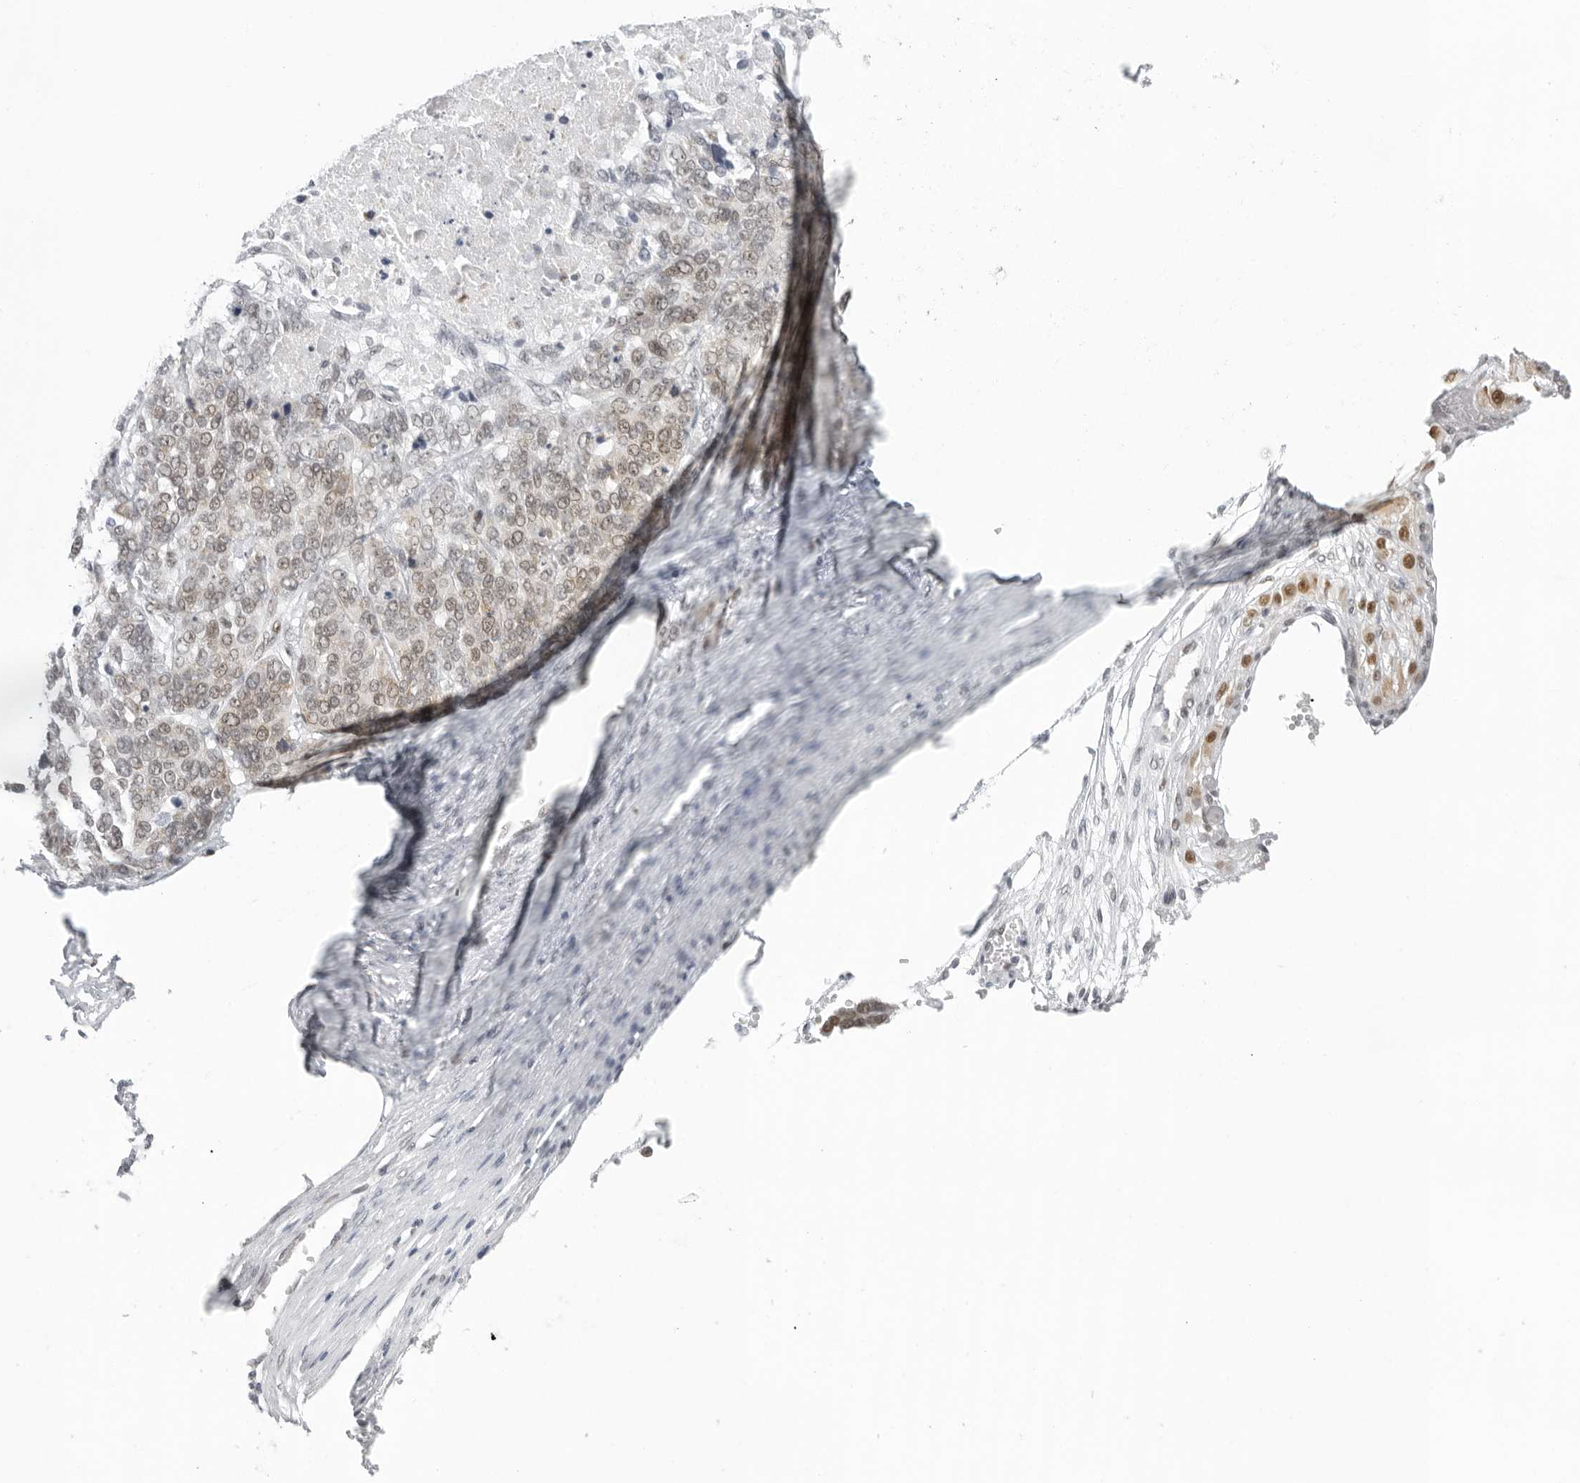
{"staining": {"intensity": "weak", "quantity": ">75%", "location": "nuclear"}, "tissue": "ovarian cancer", "cell_type": "Tumor cells", "image_type": "cancer", "snomed": [{"axis": "morphology", "description": "Cystadenocarcinoma, serous, NOS"}, {"axis": "topography", "description": "Ovary"}], "caption": "A brown stain labels weak nuclear staining of a protein in human serous cystadenocarcinoma (ovarian) tumor cells.", "gene": "FOXK2", "patient": {"sex": "female", "age": 44}}